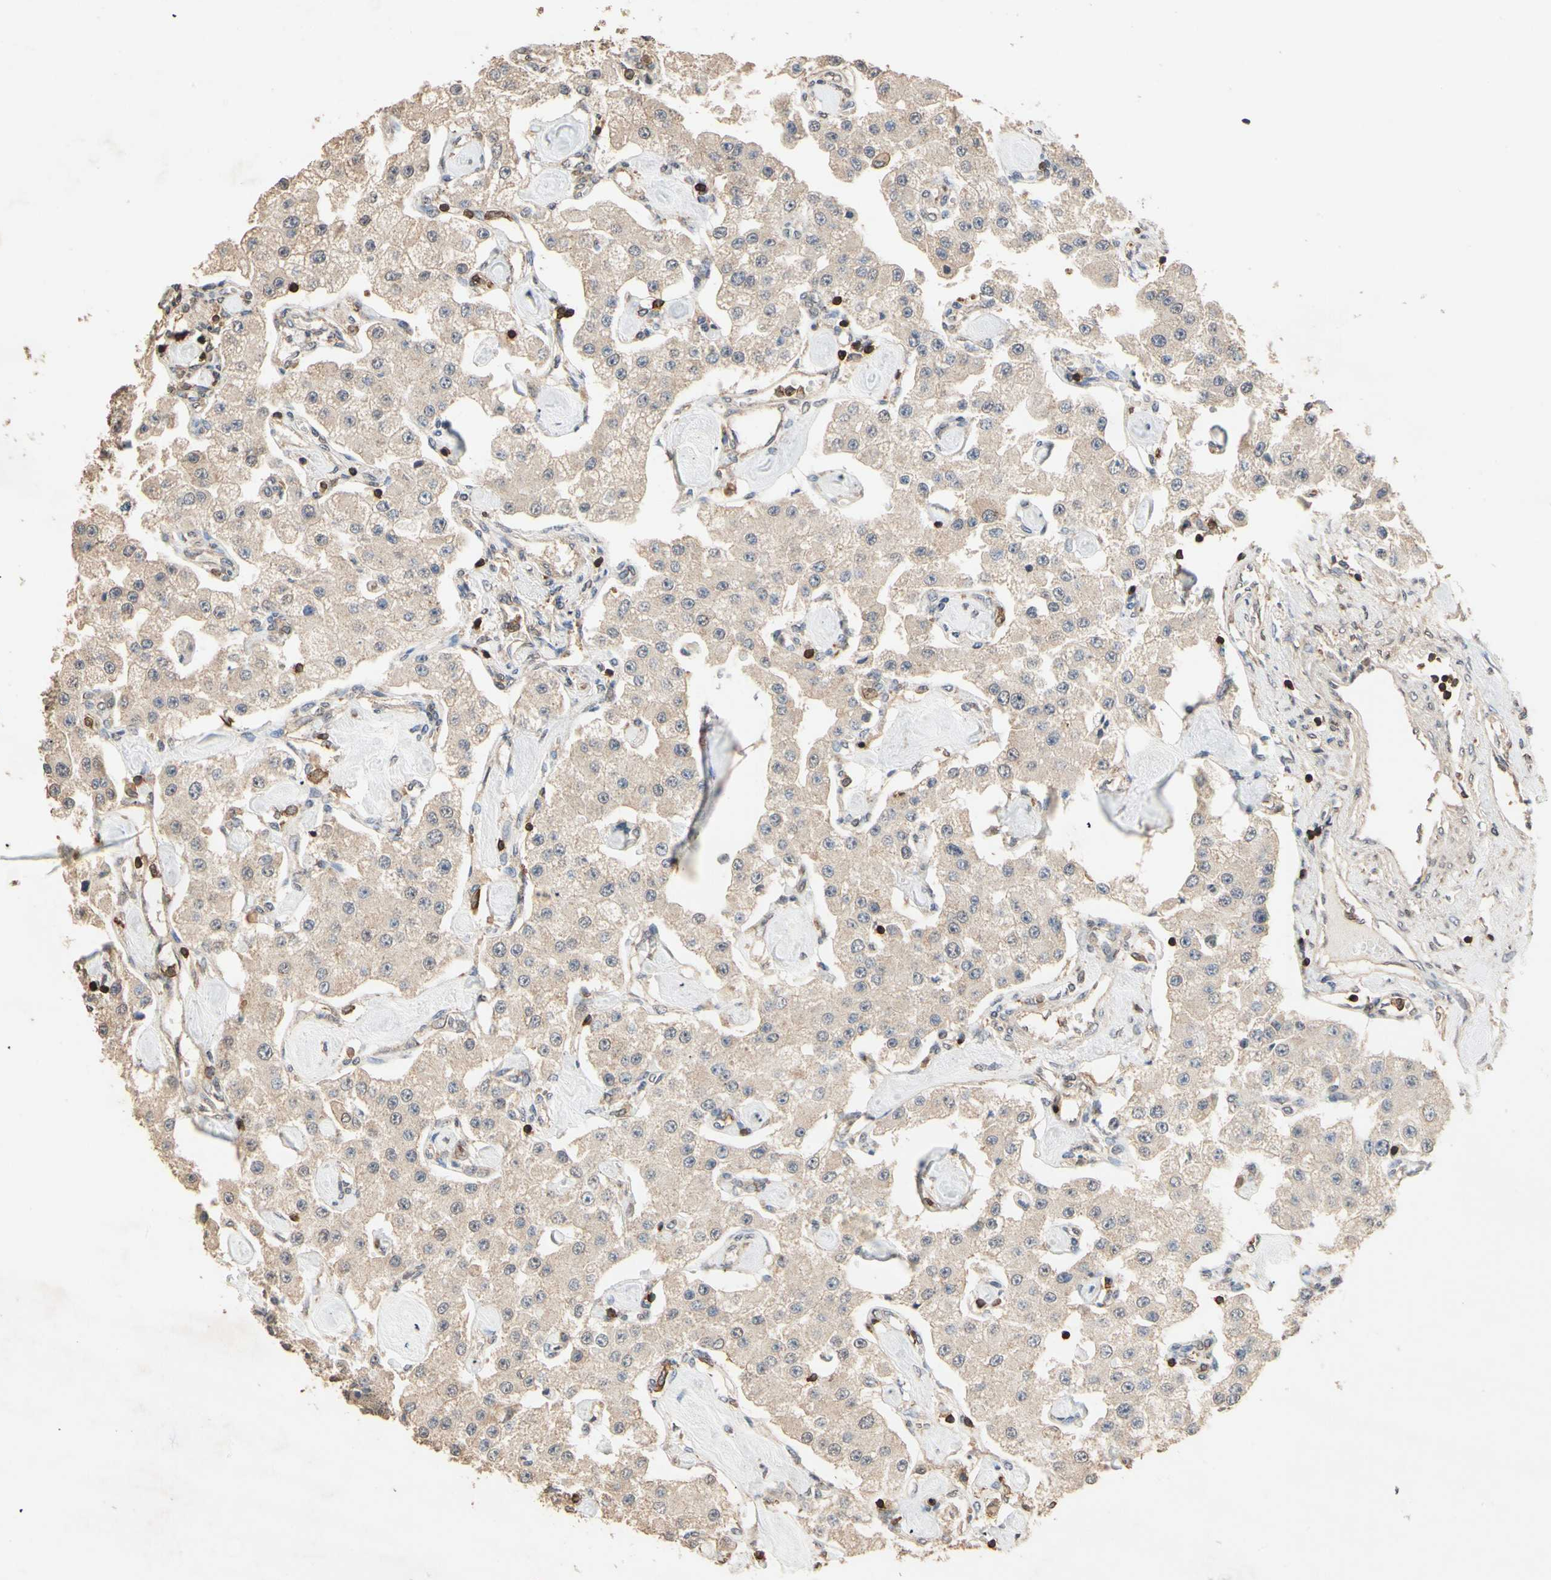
{"staining": {"intensity": "weak", "quantity": ">75%", "location": "cytoplasmic/membranous"}, "tissue": "carcinoid", "cell_type": "Tumor cells", "image_type": "cancer", "snomed": [{"axis": "morphology", "description": "Carcinoid, malignant, NOS"}, {"axis": "topography", "description": "Pancreas"}], "caption": "A high-resolution micrograph shows immunohistochemistry (IHC) staining of carcinoid, which shows weak cytoplasmic/membranous expression in approximately >75% of tumor cells.", "gene": "MAP3K10", "patient": {"sex": "male", "age": 41}}